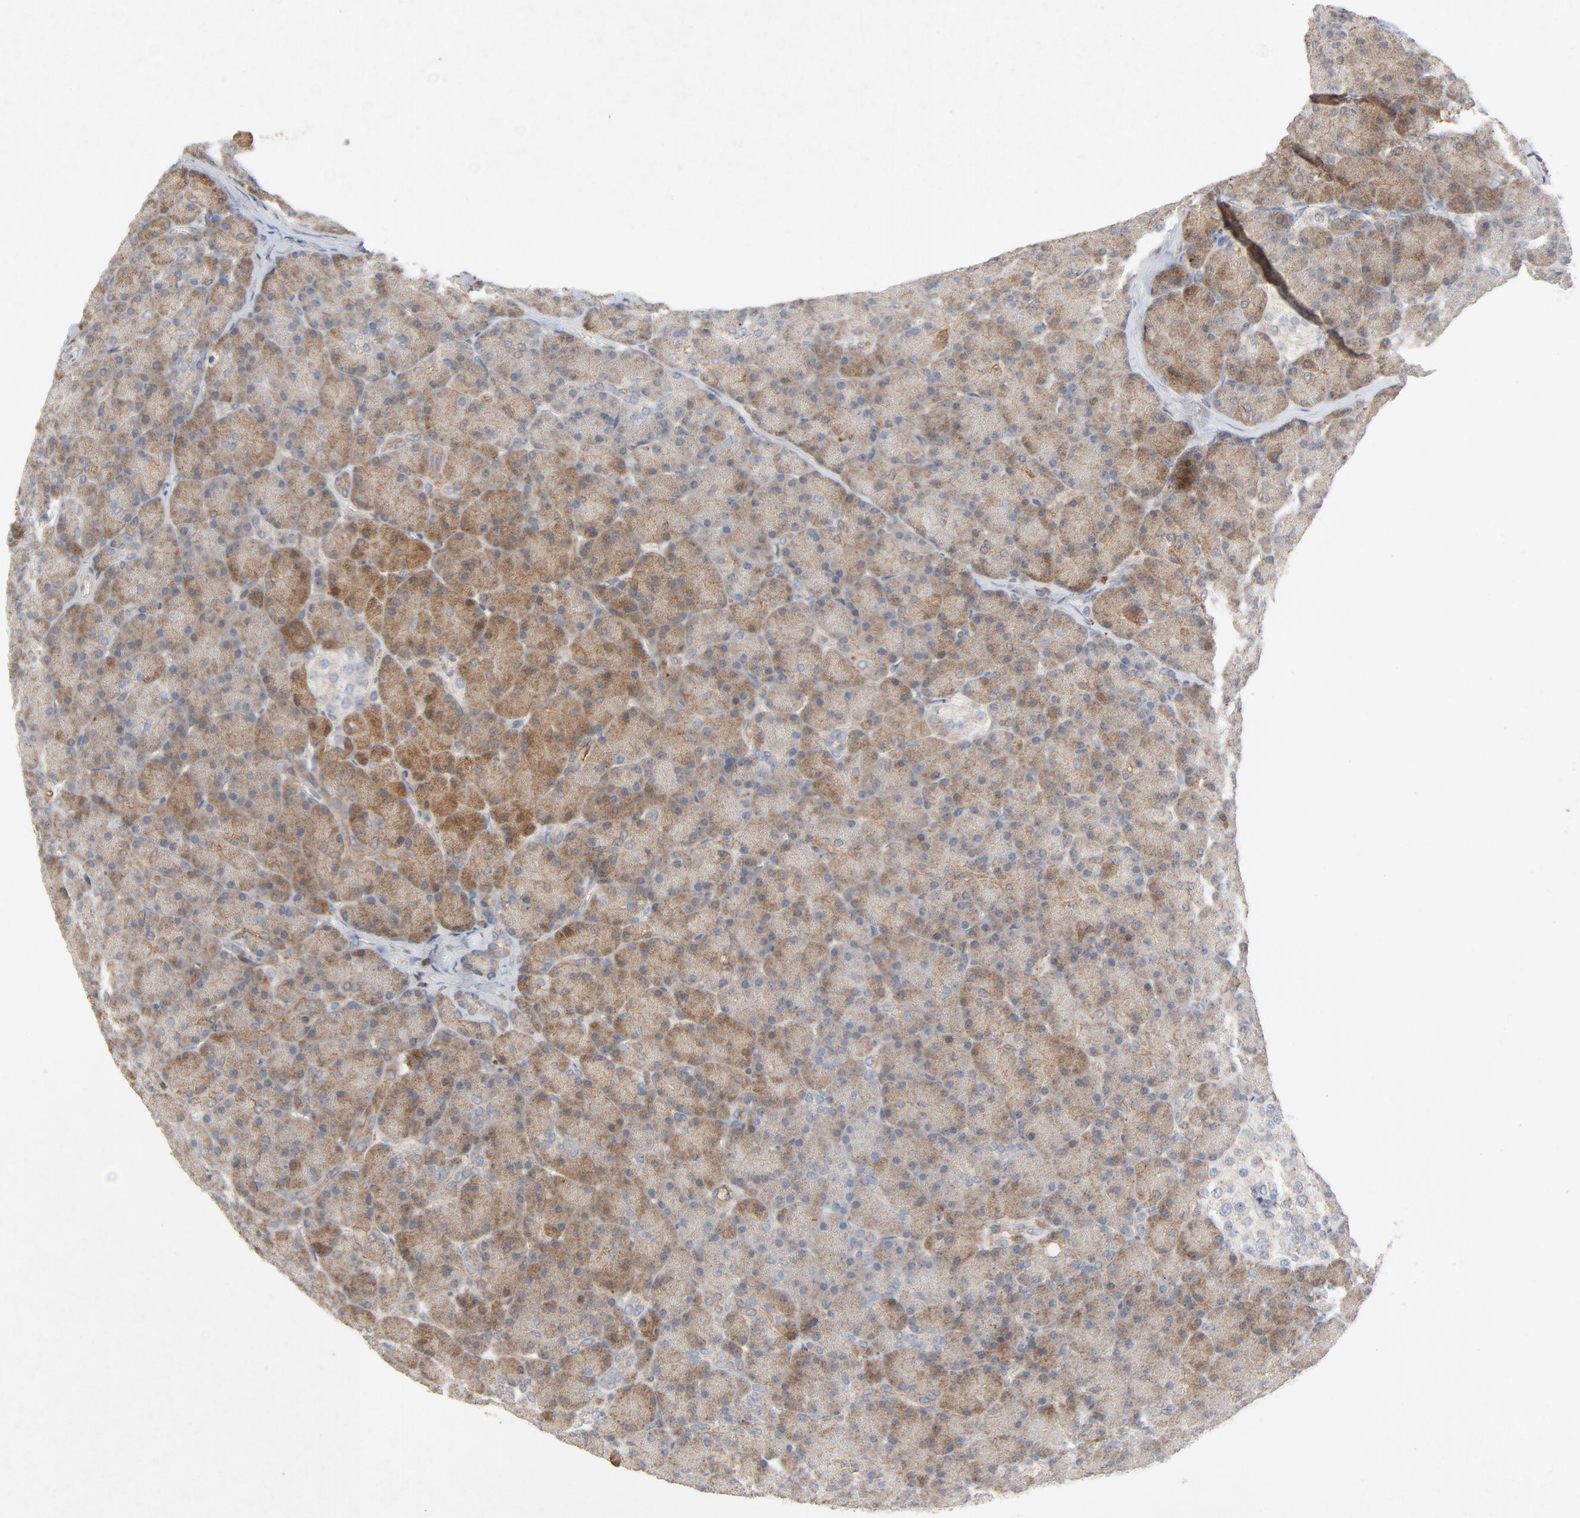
{"staining": {"intensity": "moderate", "quantity": "25%-75%", "location": "cytoplasmic/membranous"}, "tissue": "pancreas", "cell_type": "Exocrine glandular cells", "image_type": "normal", "snomed": [{"axis": "morphology", "description": "Normal tissue, NOS"}, {"axis": "topography", "description": "Pancreas"}], "caption": "IHC of unremarkable human pancreas displays medium levels of moderate cytoplasmic/membranous positivity in about 25%-75% of exocrine glandular cells. Using DAB (3,3'-diaminobenzidine) (brown) and hematoxylin (blue) stains, captured at high magnification using brightfield microscopy.", "gene": "CDK6", "patient": {"sex": "female", "age": 43}}